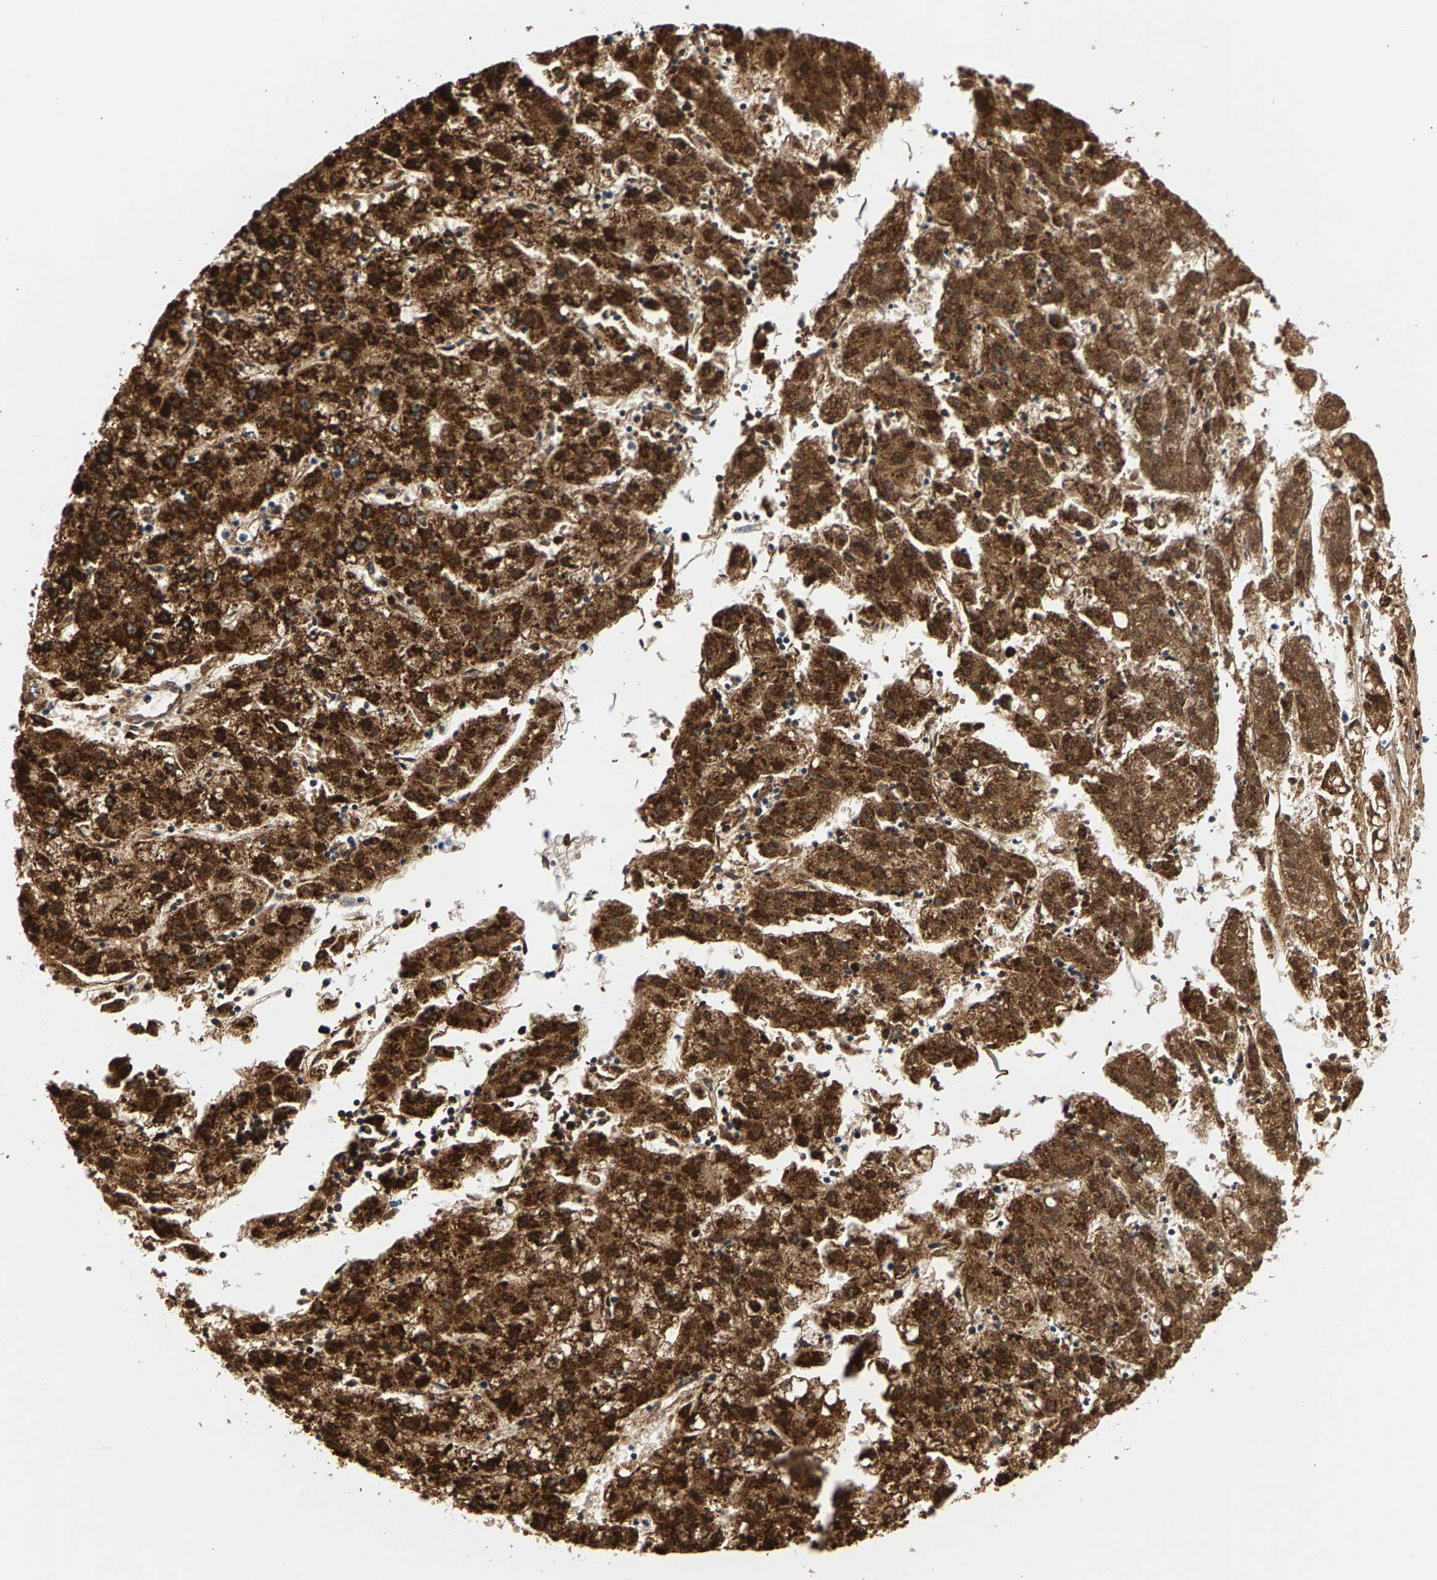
{"staining": {"intensity": "strong", "quantity": ">75%", "location": "cytoplasmic/membranous"}, "tissue": "liver cancer", "cell_type": "Tumor cells", "image_type": "cancer", "snomed": [{"axis": "morphology", "description": "Carcinoma, Hepatocellular, NOS"}, {"axis": "topography", "description": "Liver"}], "caption": "High-power microscopy captured an IHC photomicrograph of liver cancer (hepatocellular carcinoma), revealing strong cytoplasmic/membranous staining in about >75% of tumor cells.", "gene": "PDE1A", "patient": {"sex": "male", "age": 72}}